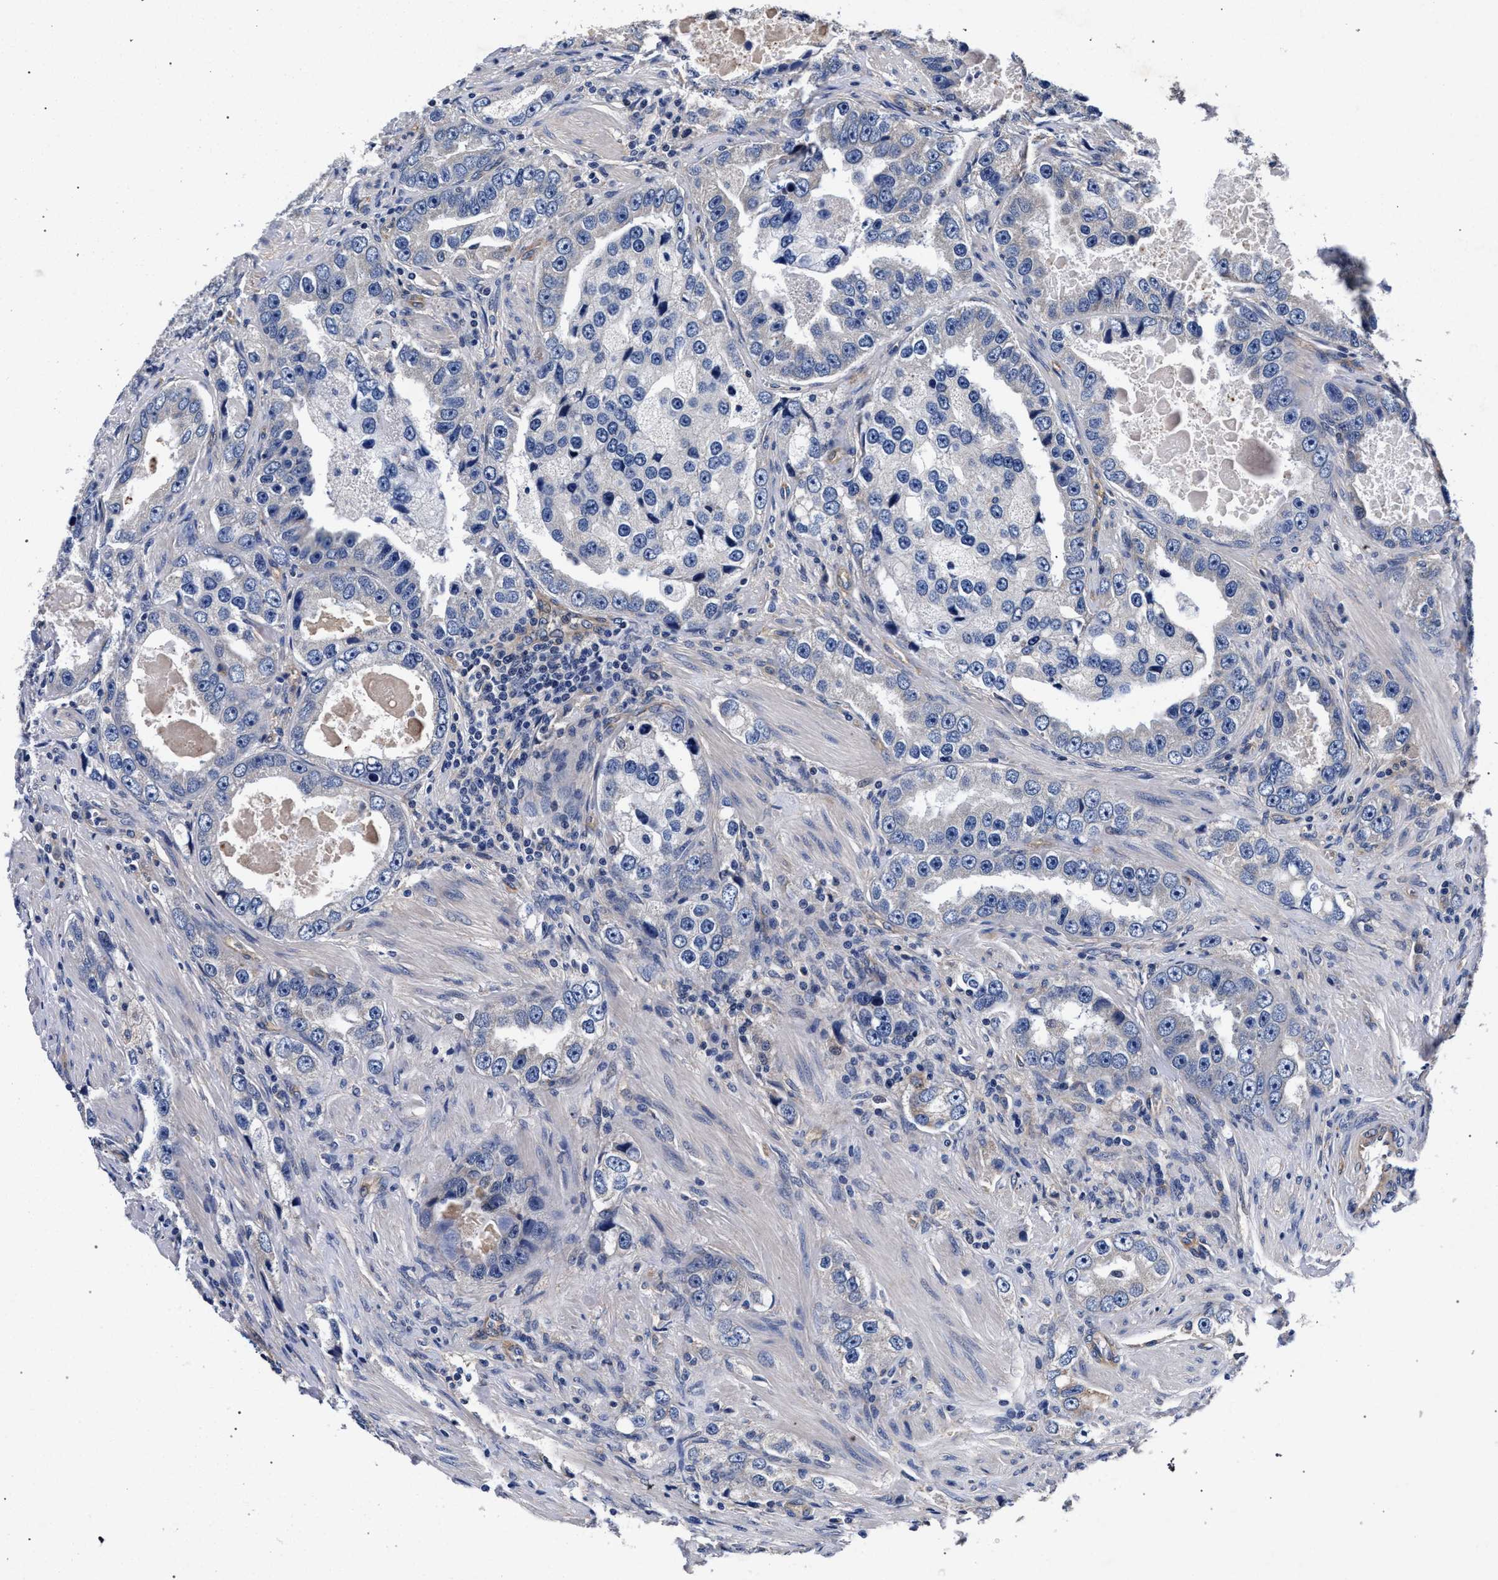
{"staining": {"intensity": "negative", "quantity": "none", "location": "none"}, "tissue": "prostate cancer", "cell_type": "Tumor cells", "image_type": "cancer", "snomed": [{"axis": "morphology", "description": "Adenocarcinoma, High grade"}, {"axis": "topography", "description": "Prostate"}], "caption": "DAB (3,3'-diaminobenzidine) immunohistochemical staining of human prostate cancer (adenocarcinoma (high-grade)) exhibits no significant staining in tumor cells.", "gene": "CFAP95", "patient": {"sex": "male", "age": 63}}